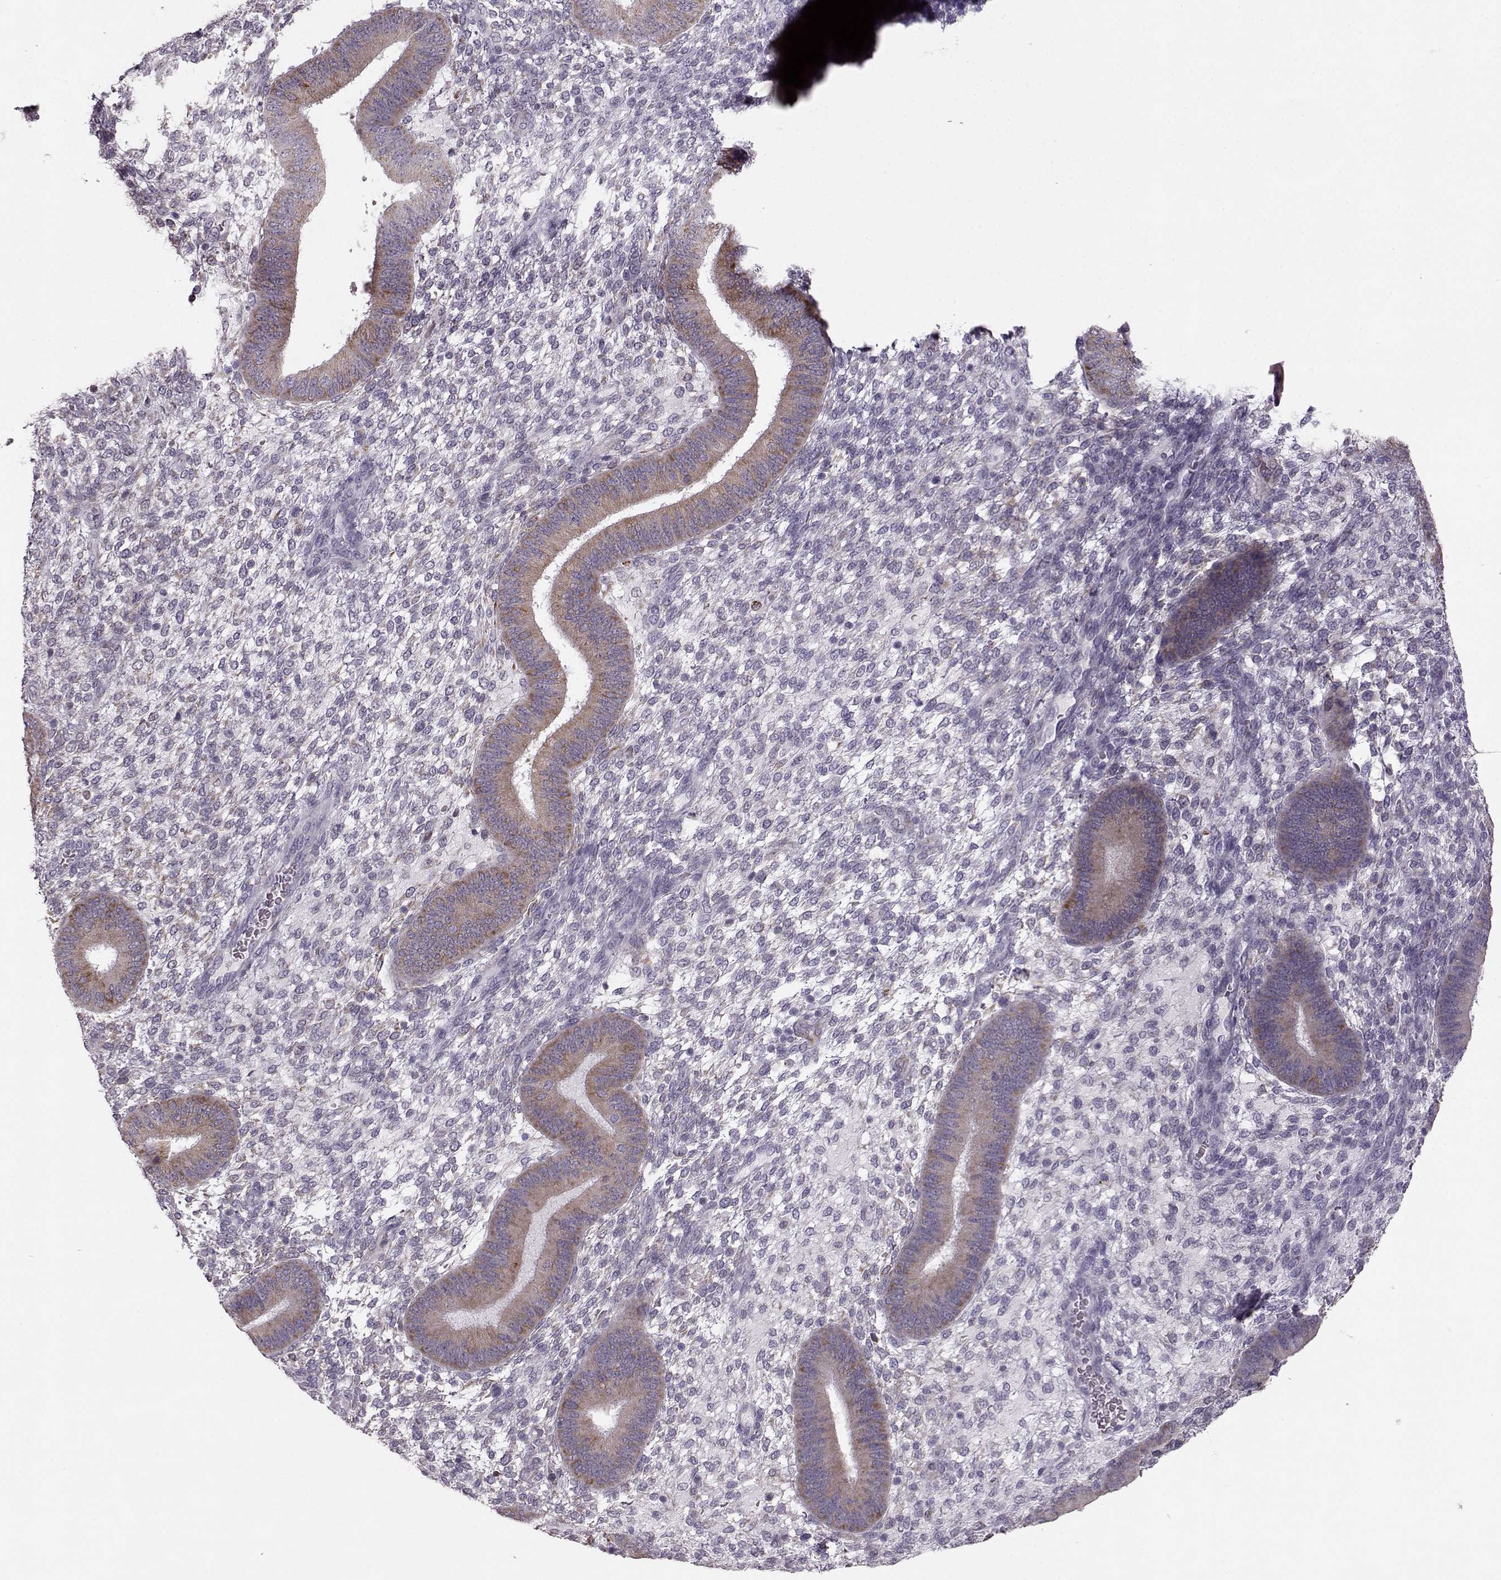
{"staining": {"intensity": "moderate", "quantity": "<25%", "location": "cytoplasmic/membranous,nuclear"}, "tissue": "endometrium", "cell_type": "Cells in endometrial stroma", "image_type": "normal", "snomed": [{"axis": "morphology", "description": "Normal tissue, NOS"}, {"axis": "topography", "description": "Endometrium"}], "caption": "IHC micrograph of normal human endometrium stained for a protein (brown), which reveals low levels of moderate cytoplasmic/membranous,nuclear positivity in approximately <25% of cells in endometrial stroma.", "gene": "ELOVL5", "patient": {"sex": "female", "age": 39}}